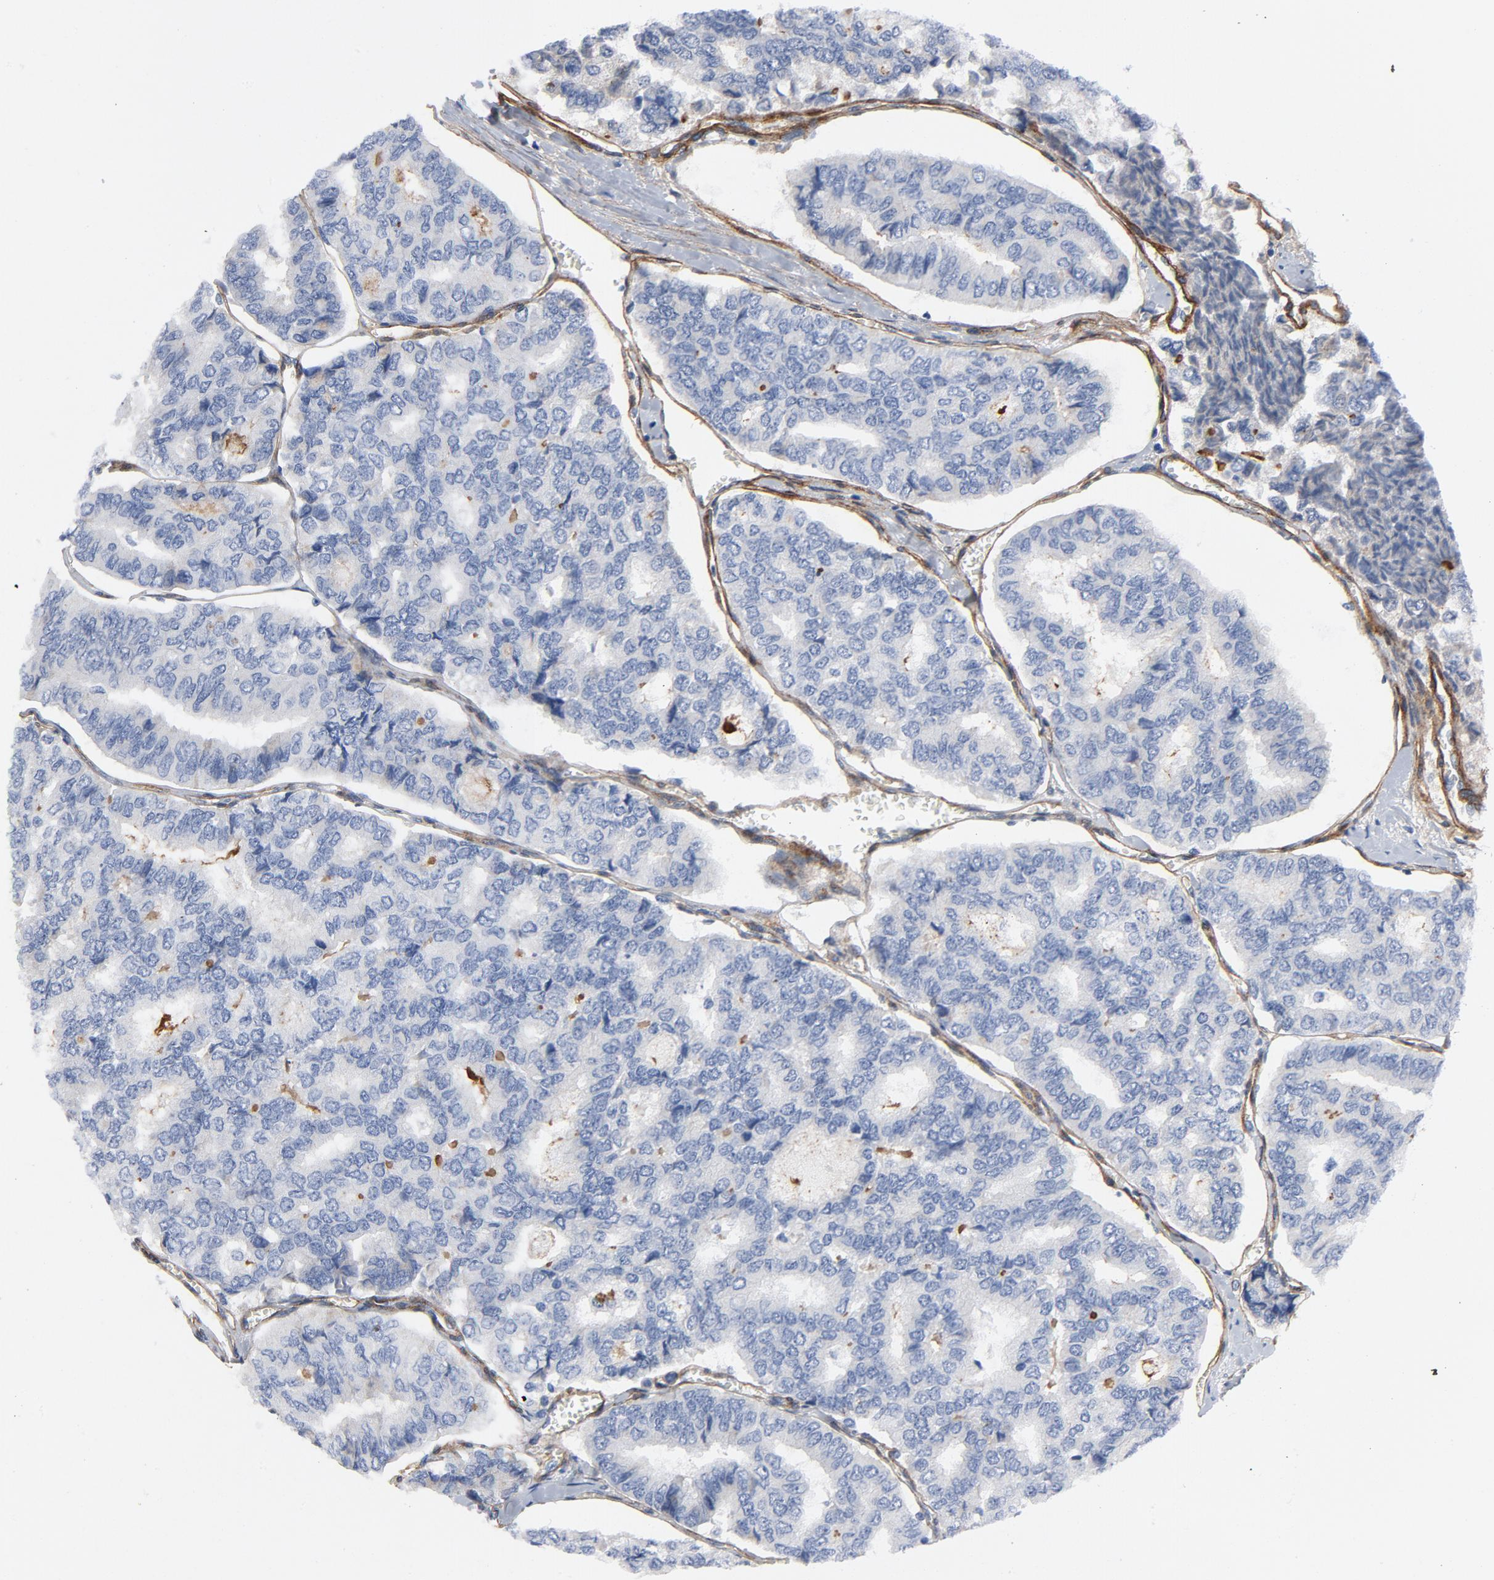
{"staining": {"intensity": "negative", "quantity": "none", "location": "none"}, "tissue": "thyroid cancer", "cell_type": "Tumor cells", "image_type": "cancer", "snomed": [{"axis": "morphology", "description": "Papillary adenocarcinoma, NOS"}, {"axis": "topography", "description": "Thyroid gland"}], "caption": "Immunohistochemical staining of human thyroid papillary adenocarcinoma displays no significant staining in tumor cells.", "gene": "LAMC1", "patient": {"sex": "female", "age": 35}}